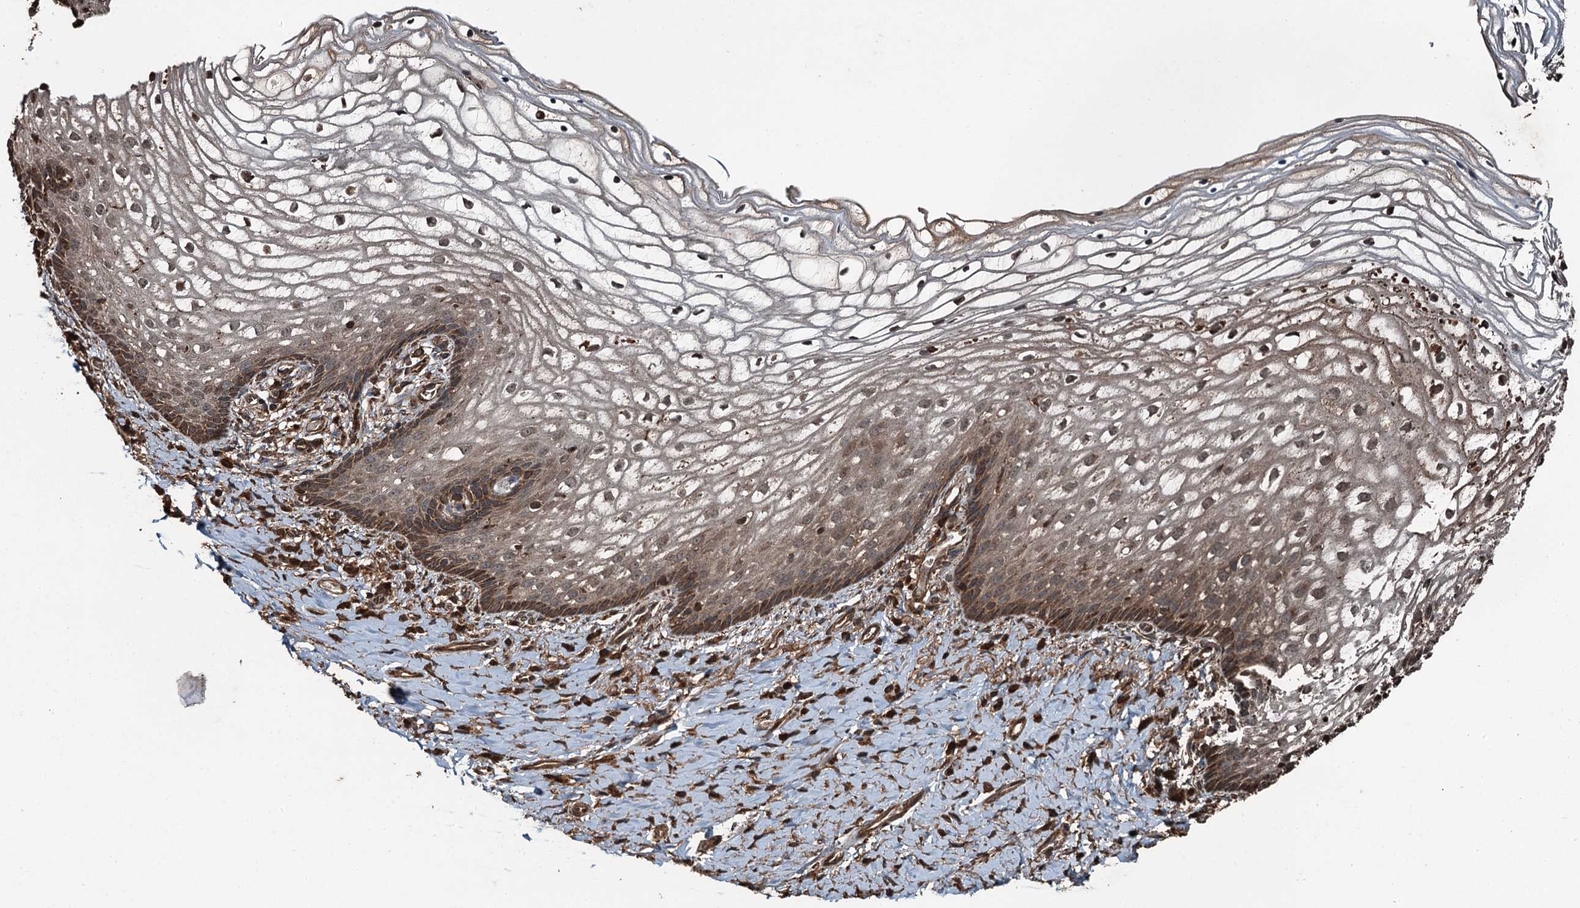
{"staining": {"intensity": "moderate", "quantity": "25%-75%", "location": "cytoplasmic/membranous"}, "tissue": "vagina", "cell_type": "Squamous epithelial cells", "image_type": "normal", "snomed": [{"axis": "morphology", "description": "Normal tissue, NOS"}, {"axis": "topography", "description": "Vagina"}], "caption": "Brown immunohistochemical staining in normal vagina displays moderate cytoplasmic/membranous expression in approximately 25%-75% of squamous epithelial cells.", "gene": "TCTN1", "patient": {"sex": "female", "age": 60}}